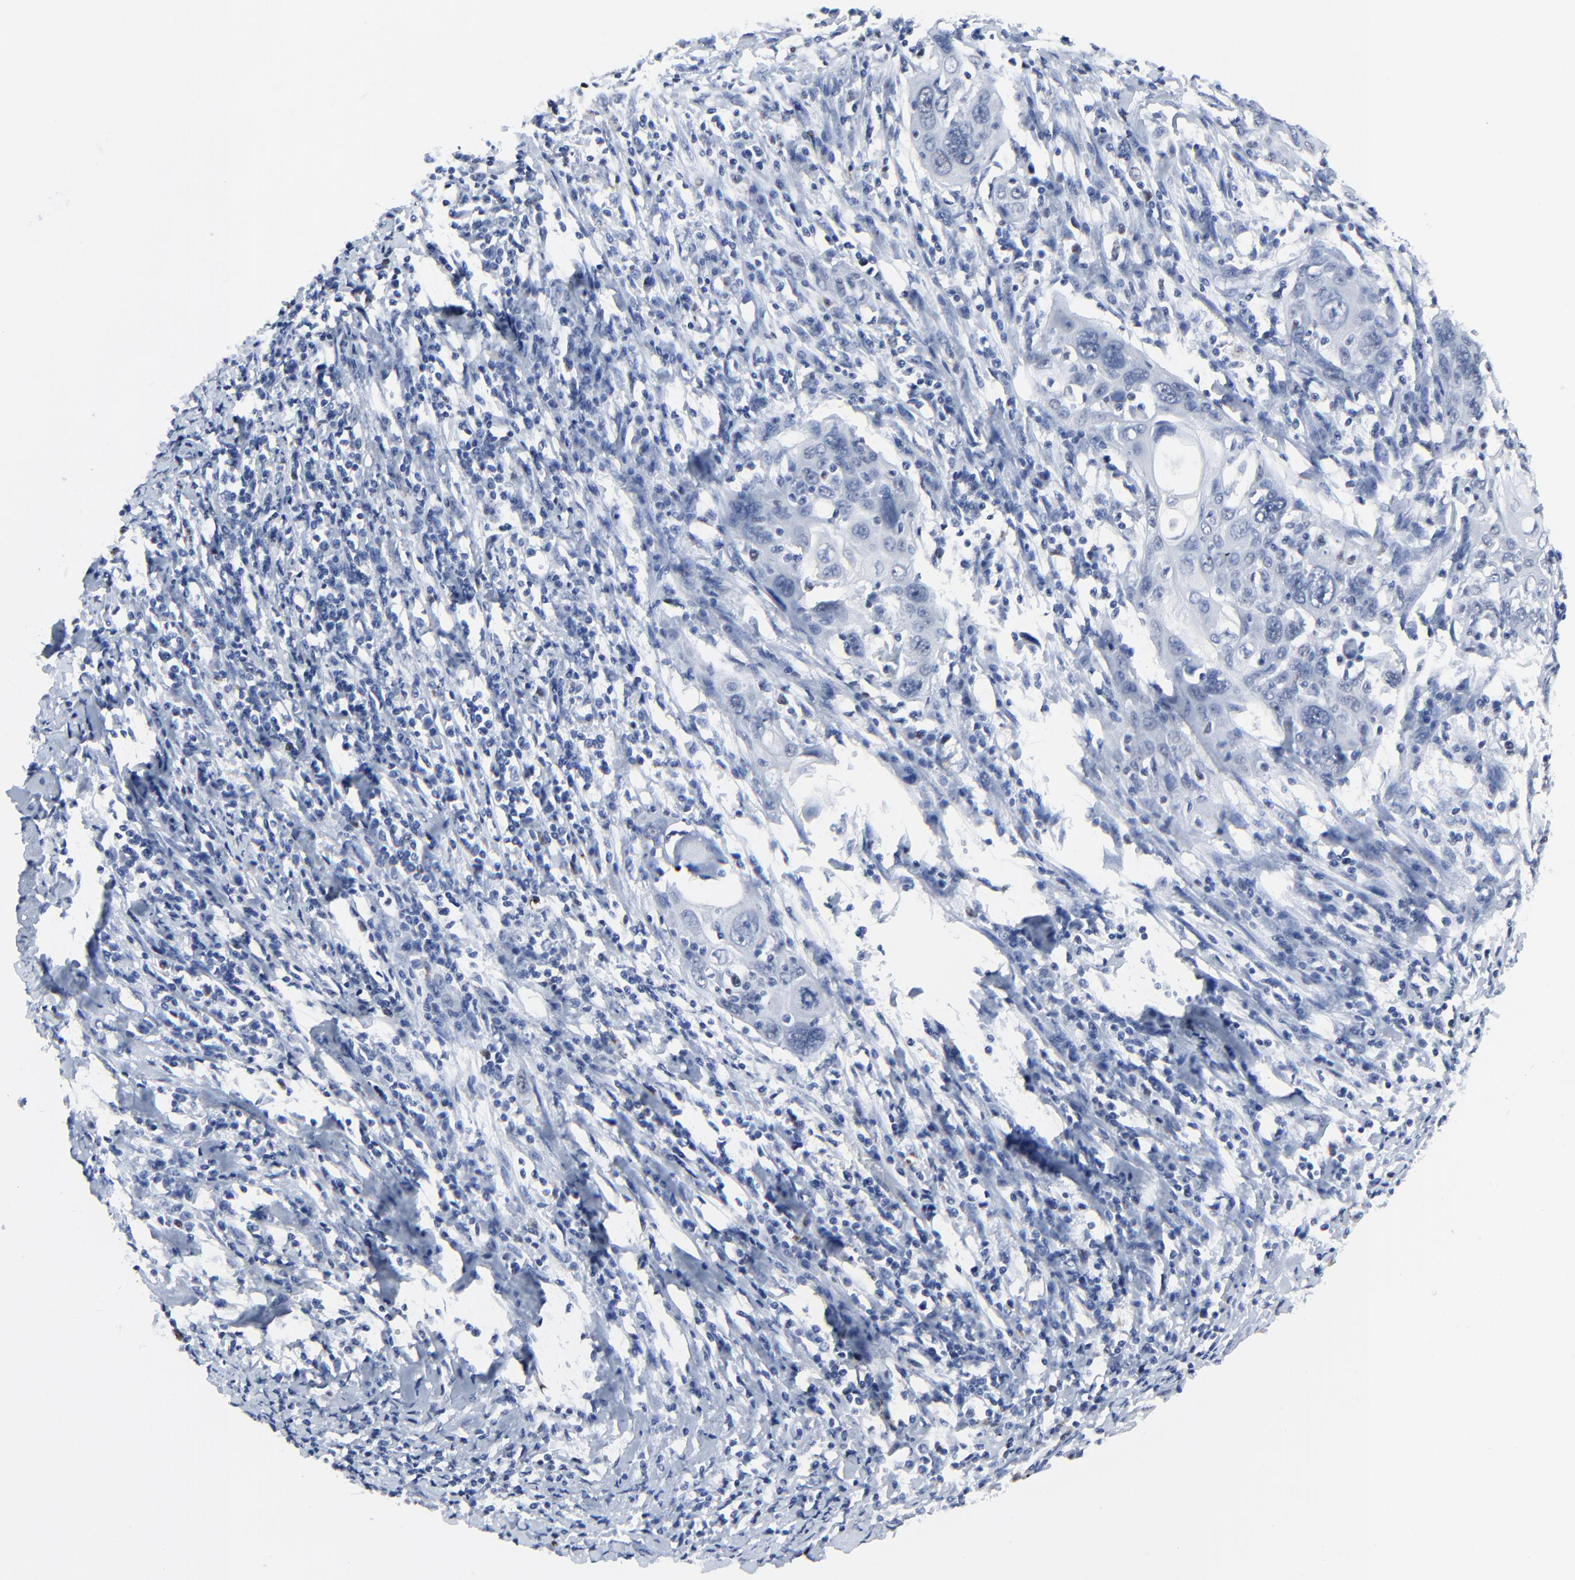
{"staining": {"intensity": "weak", "quantity": "<25%", "location": "nuclear"}, "tissue": "cervical cancer", "cell_type": "Tumor cells", "image_type": "cancer", "snomed": [{"axis": "morphology", "description": "Squamous cell carcinoma, NOS"}, {"axis": "topography", "description": "Cervix"}], "caption": "High power microscopy histopathology image of an immunohistochemistry (IHC) micrograph of cervical squamous cell carcinoma, revealing no significant expression in tumor cells. (Brightfield microscopy of DAB (3,3'-diaminobenzidine) immunohistochemistry (IHC) at high magnification).", "gene": "BIRC3", "patient": {"sex": "female", "age": 54}}